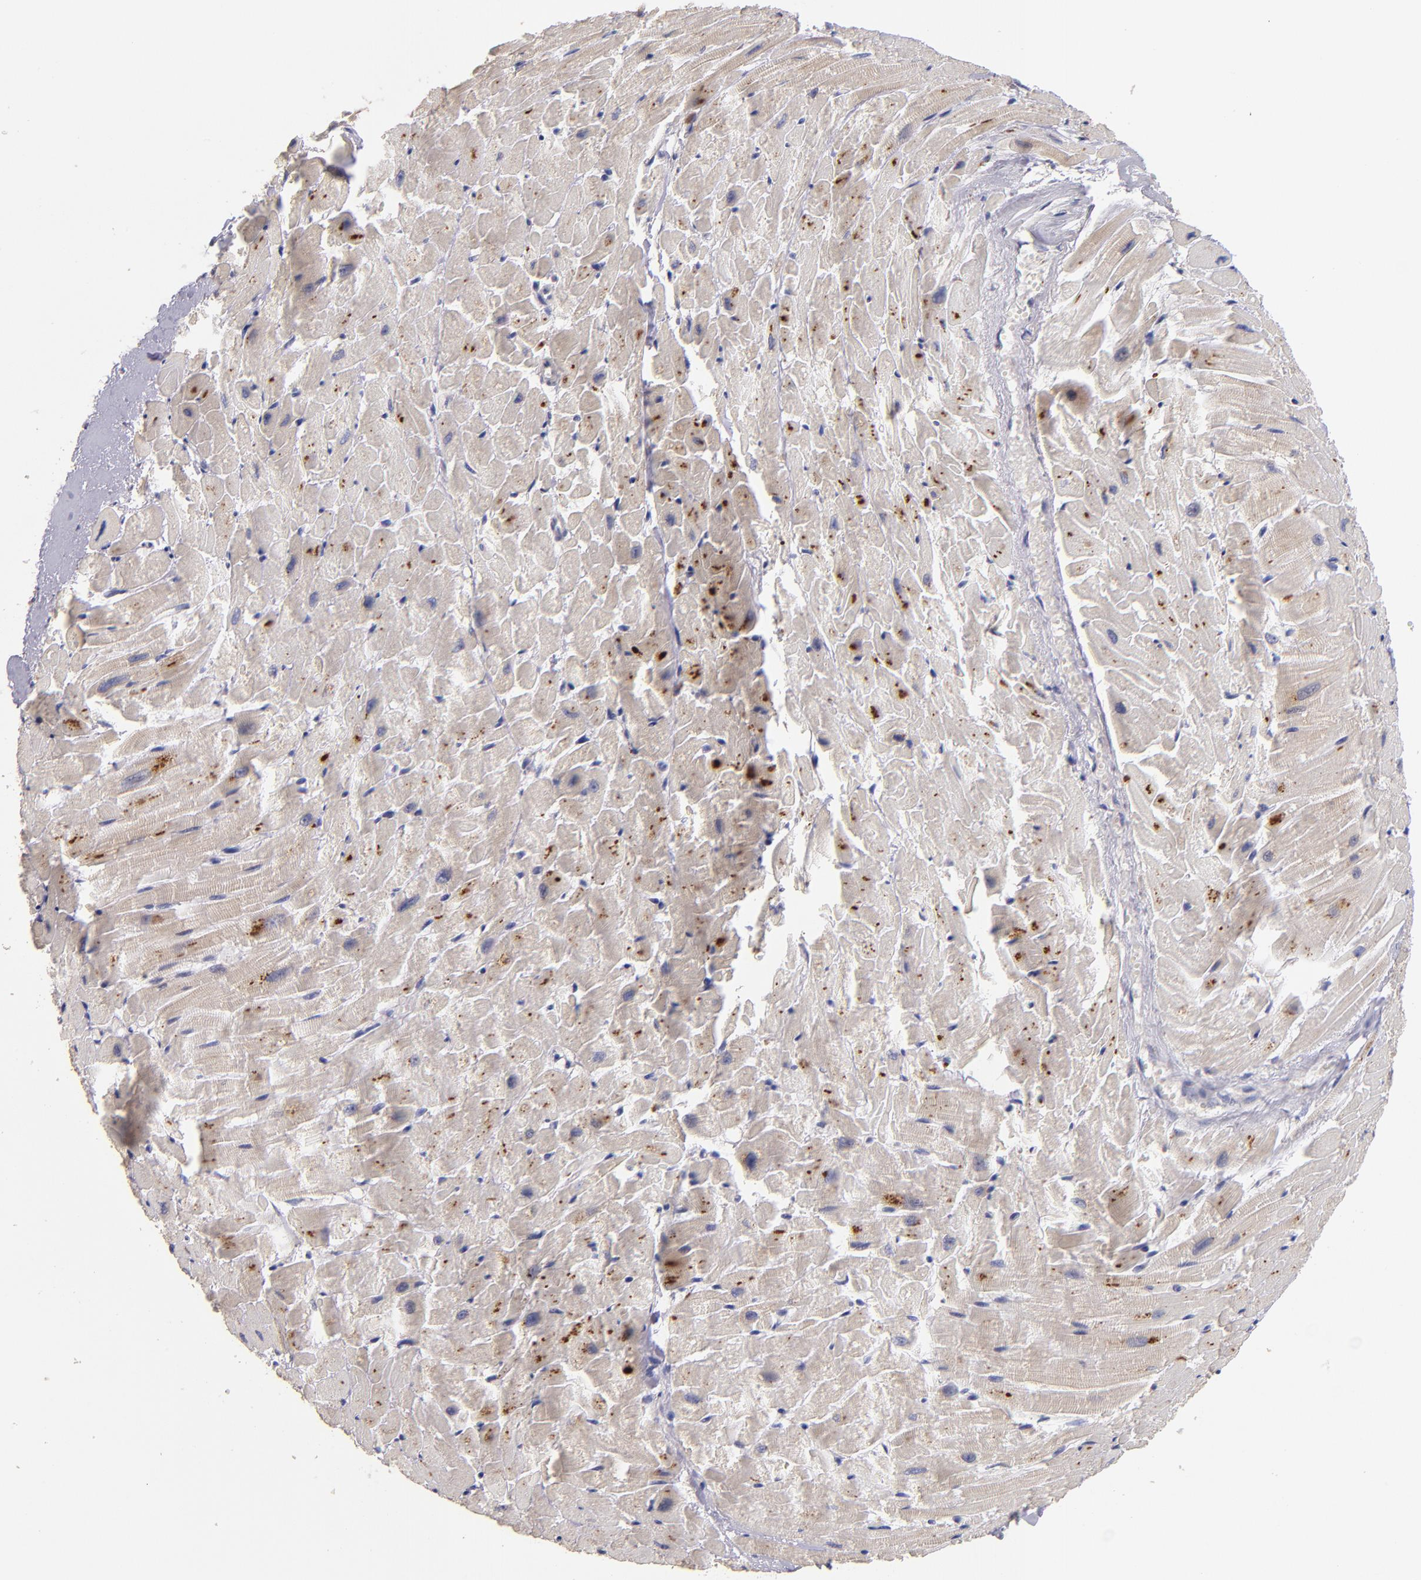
{"staining": {"intensity": "strong", "quantity": "<25%", "location": "cytoplasmic/membranous"}, "tissue": "heart muscle", "cell_type": "Cardiomyocytes", "image_type": "normal", "snomed": [{"axis": "morphology", "description": "Normal tissue, NOS"}, {"axis": "topography", "description": "Heart"}], "caption": "Immunohistochemistry micrograph of normal human heart muscle stained for a protein (brown), which shows medium levels of strong cytoplasmic/membranous positivity in approximately <25% of cardiomyocytes.", "gene": "MAGEE1", "patient": {"sex": "female", "age": 19}}